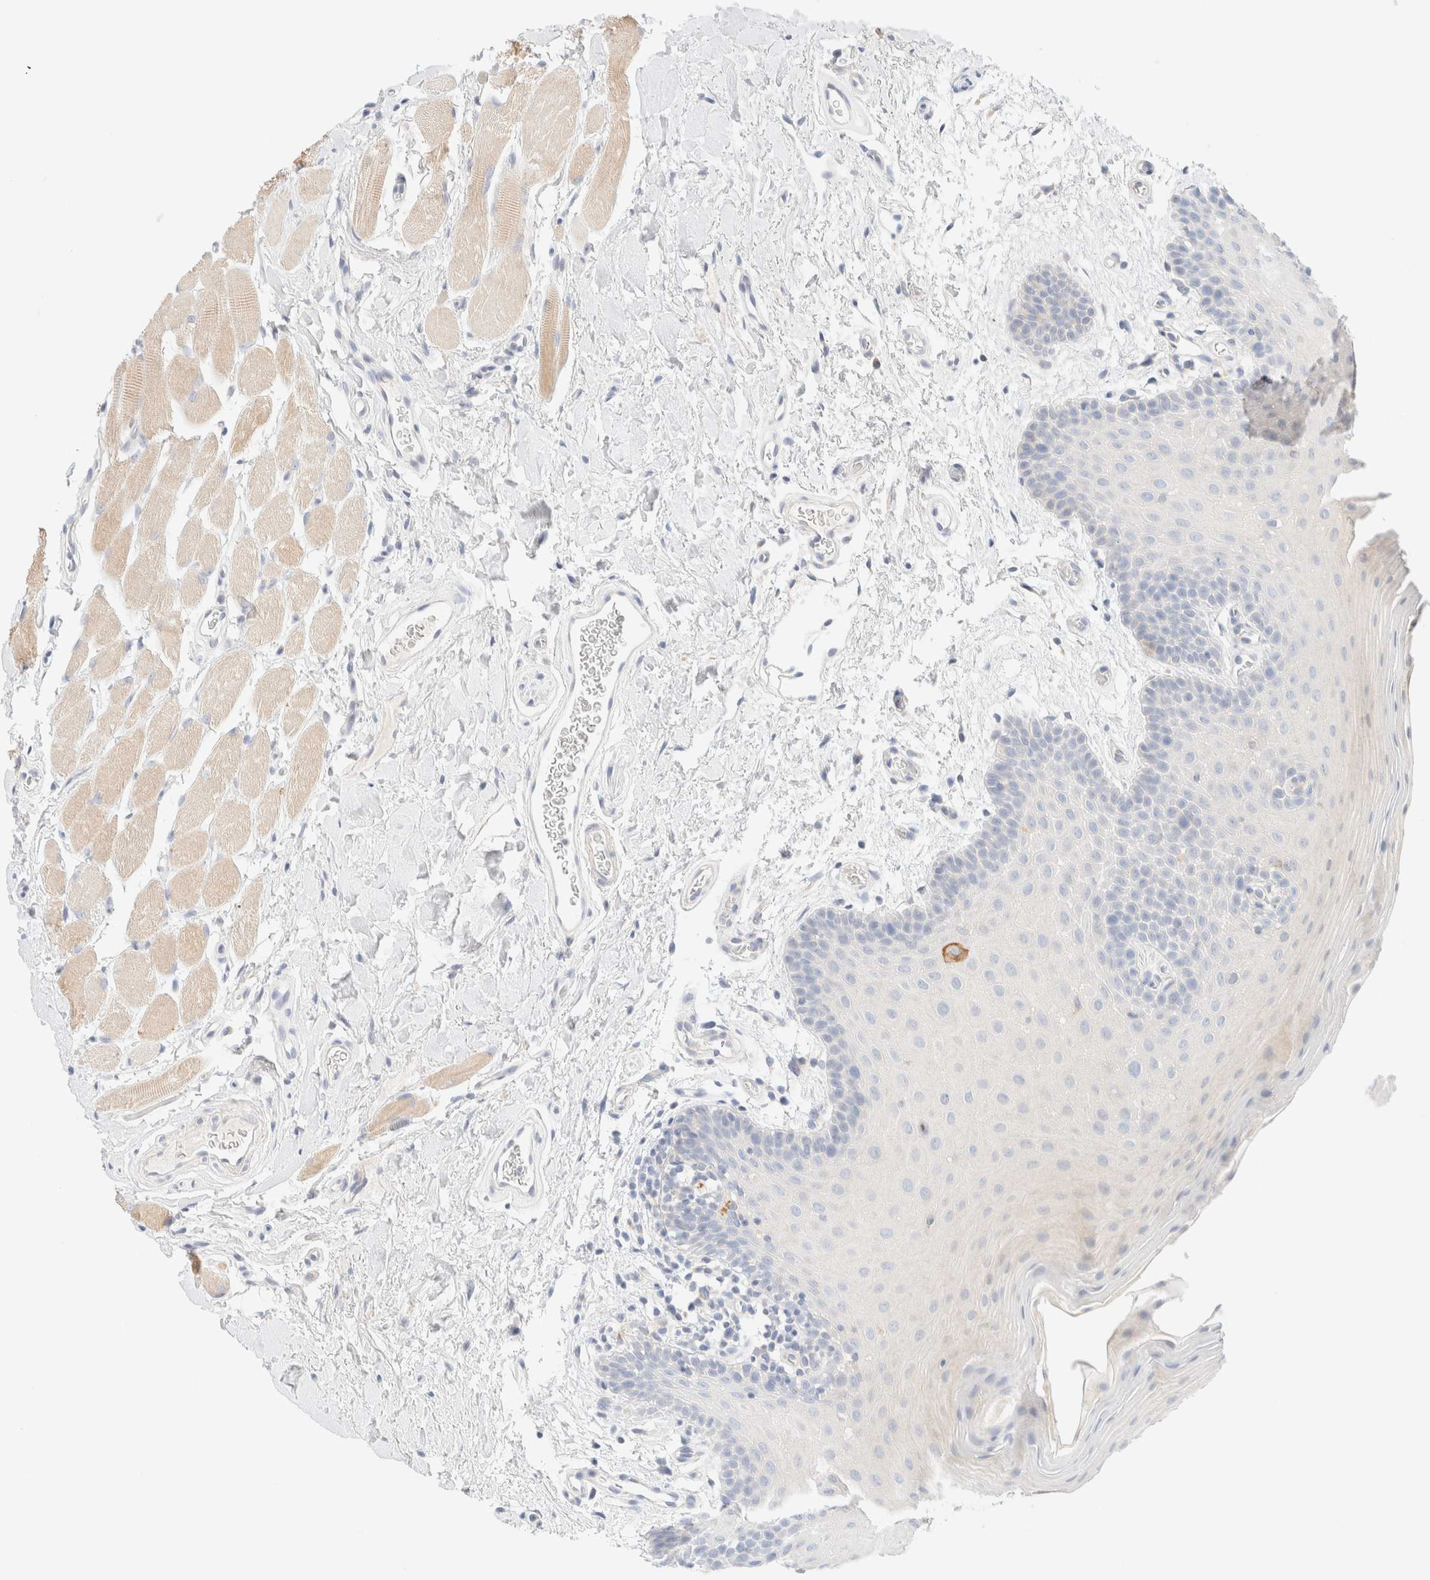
{"staining": {"intensity": "negative", "quantity": "none", "location": "none"}, "tissue": "oral mucosa", "cell_type": "Squamous epithelial cells", "image_type": "normal", "snomed": [{"axis": "morphology", "description": "Normal tissue, NOS"}, {"axis": "topography", "description": "Oral tissue"}], "caption": "This is a micrograph of immunohistochemistry staining of normal oral mucosa, which shows no staining in squamous epithelial cells.", "gene": "SARM1", "patient": {"sex": "male", "age": 62}}